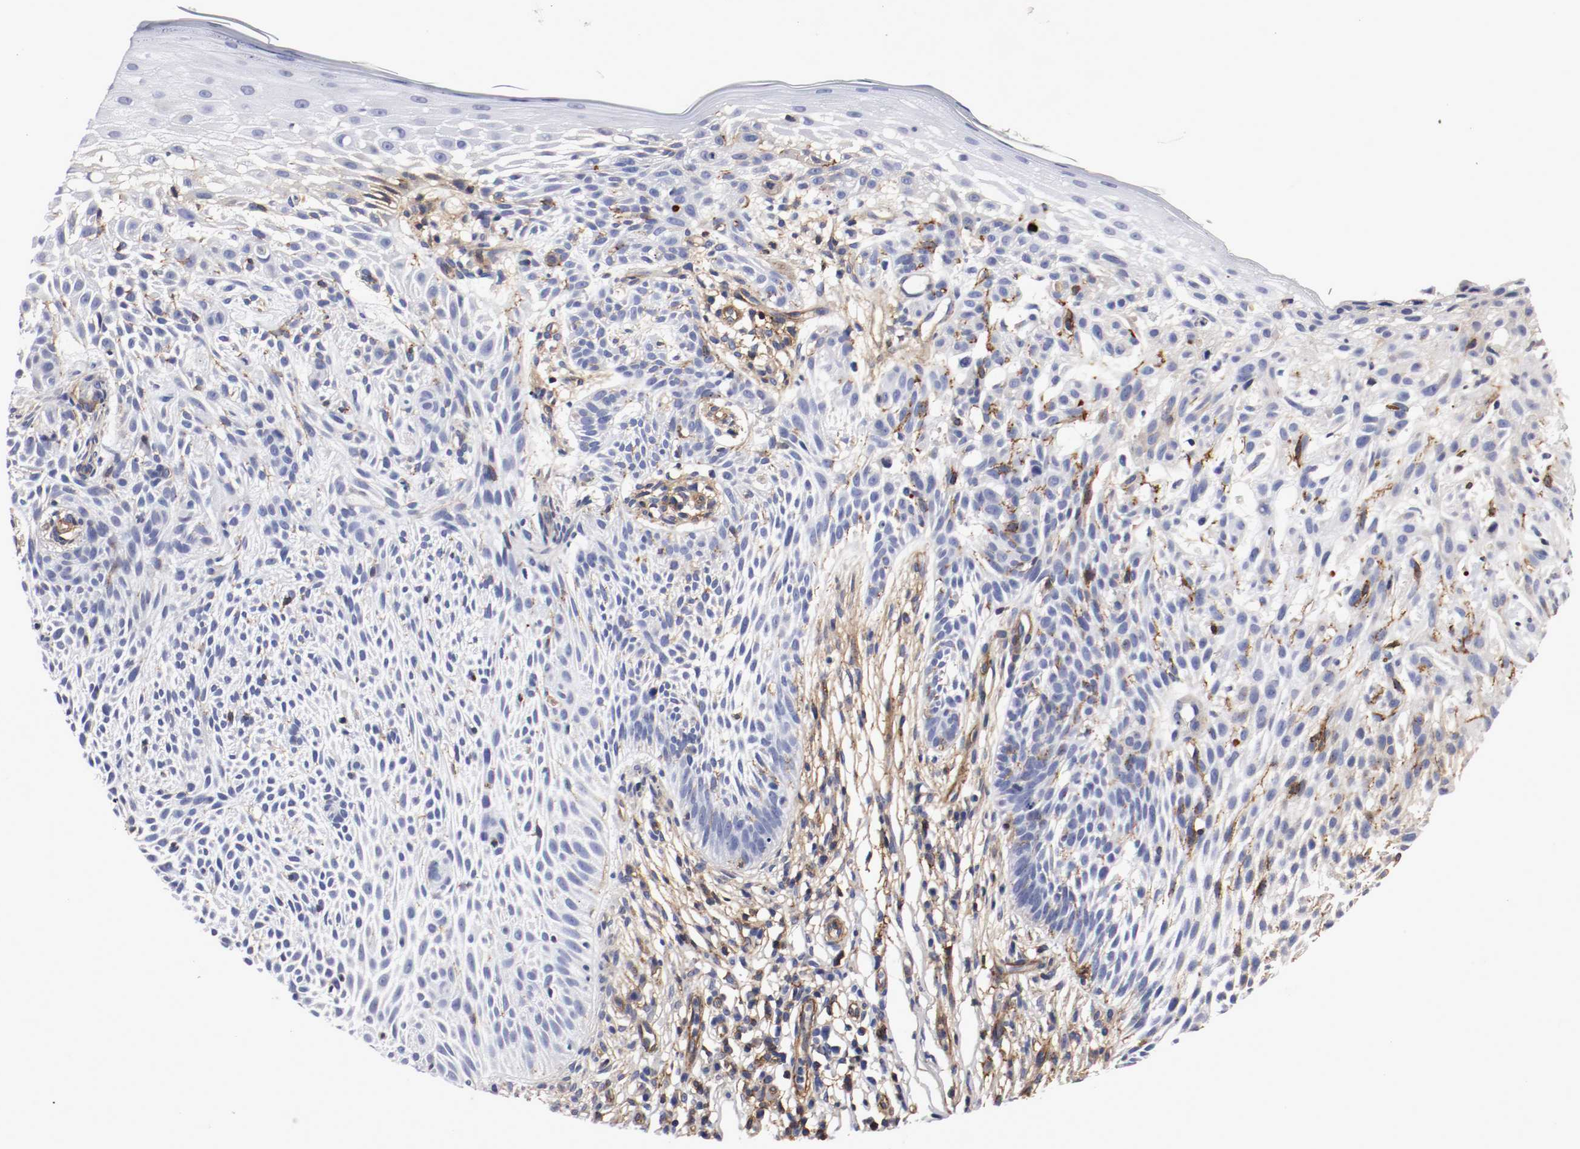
{"staining": {"intensity": "strong", "quantity": "25%-75%", "location": "cytoplasmic/membranous"}, "tissue": "skin cancer", "cell_type": "Tumor cells", "image_type": "cancer", "snomed": [{"axis": "morphology", "description": "Normal tissue, NOS"}, {"axis": "morphology", "description": "Basal cell carcinoma"}, {"axis": "topography", "description": "Skin"}], "caption": "Immunohistochemistry photomicrograph of skin cancer stained for a protein (brown), which displays high levels of strong cytoplasmic/membranous expression in about 25%-75% of tumor cells.", "gene": "IFITM1", "patient": {"sex": "female", "age": 69}}